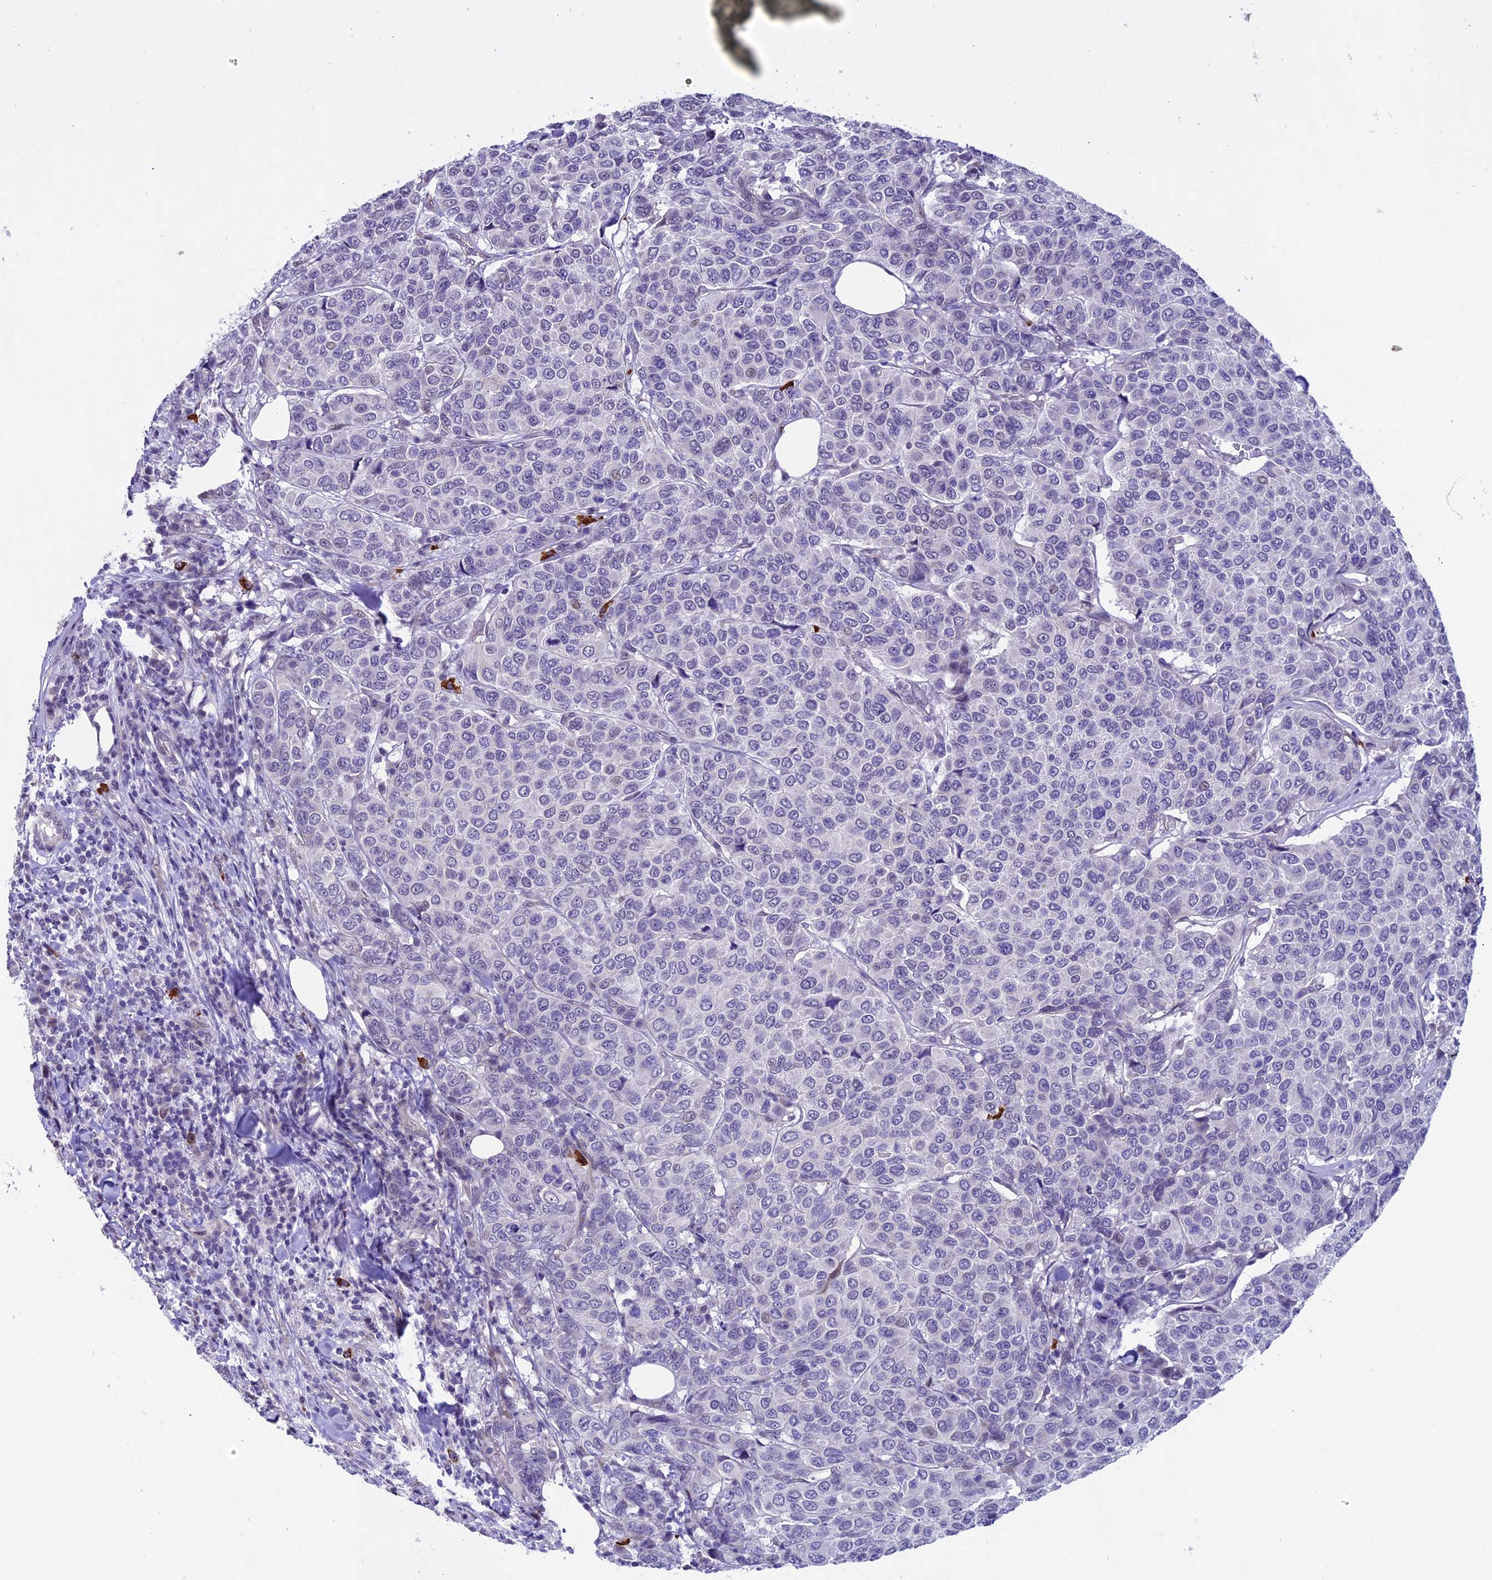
{"staining": {"intensity": "negative", "quantity": "none", "location": "none"}, "tissue": "breast cancer", "cell_type": "Tumor cells", "image_type": "cancer", "snomed": [{"axis": "morphology", "description": "Duct carcinoma"}, {"axis": "topography", "description": "Breast"}], "caption": "Immunohistochemical staining of human breast invasive ductal carcinoma displays no significant positivity in tumor cells.", "gene": "TMEM171", "patient": {"sex": "female", "age": 55}}